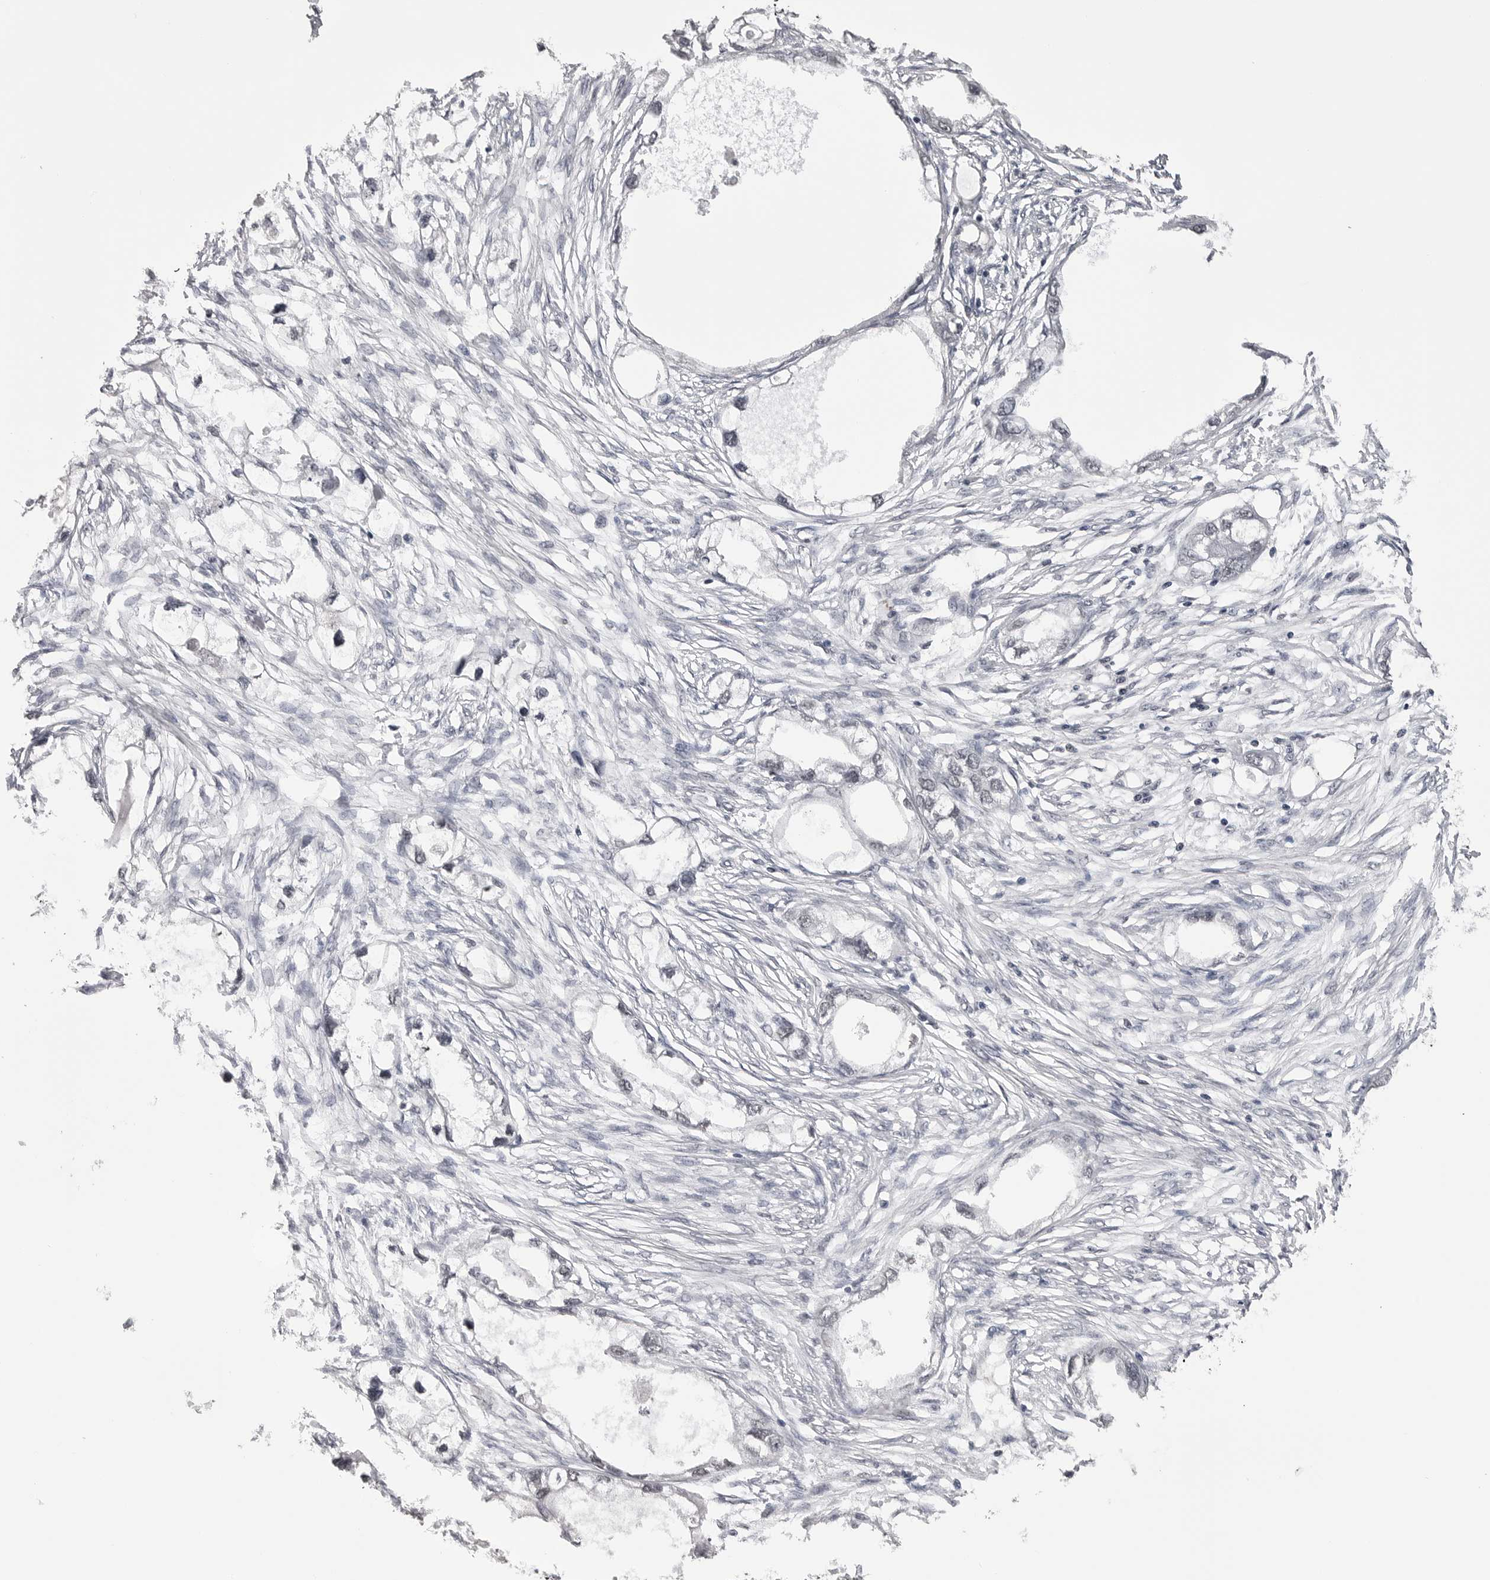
{"staining": {"intensity": "negative", "quantity": "none", "location": "none"}, "tissue": "endometrial cancer", "cell_type": "Tumor cells", "image_type": "cancer", "snomed": [{"axis": "morphology", "description": "Adenocarcinoma, NOS"}, {"axis": "morphology", "description": "Adenocarcinoma, metastatic, NOS"}, {"axis": "topography", "description": "Adipose tissue"}, {"axis": "topography", "description": "Endometrium"}], "caption": "Immunohistochemical staining of endometrial metastatic adenocarcinoma demonstrates no significant staining in tumor cells.", "gene": "DLG2", "patient": {"sex": "female", "age": 67}}